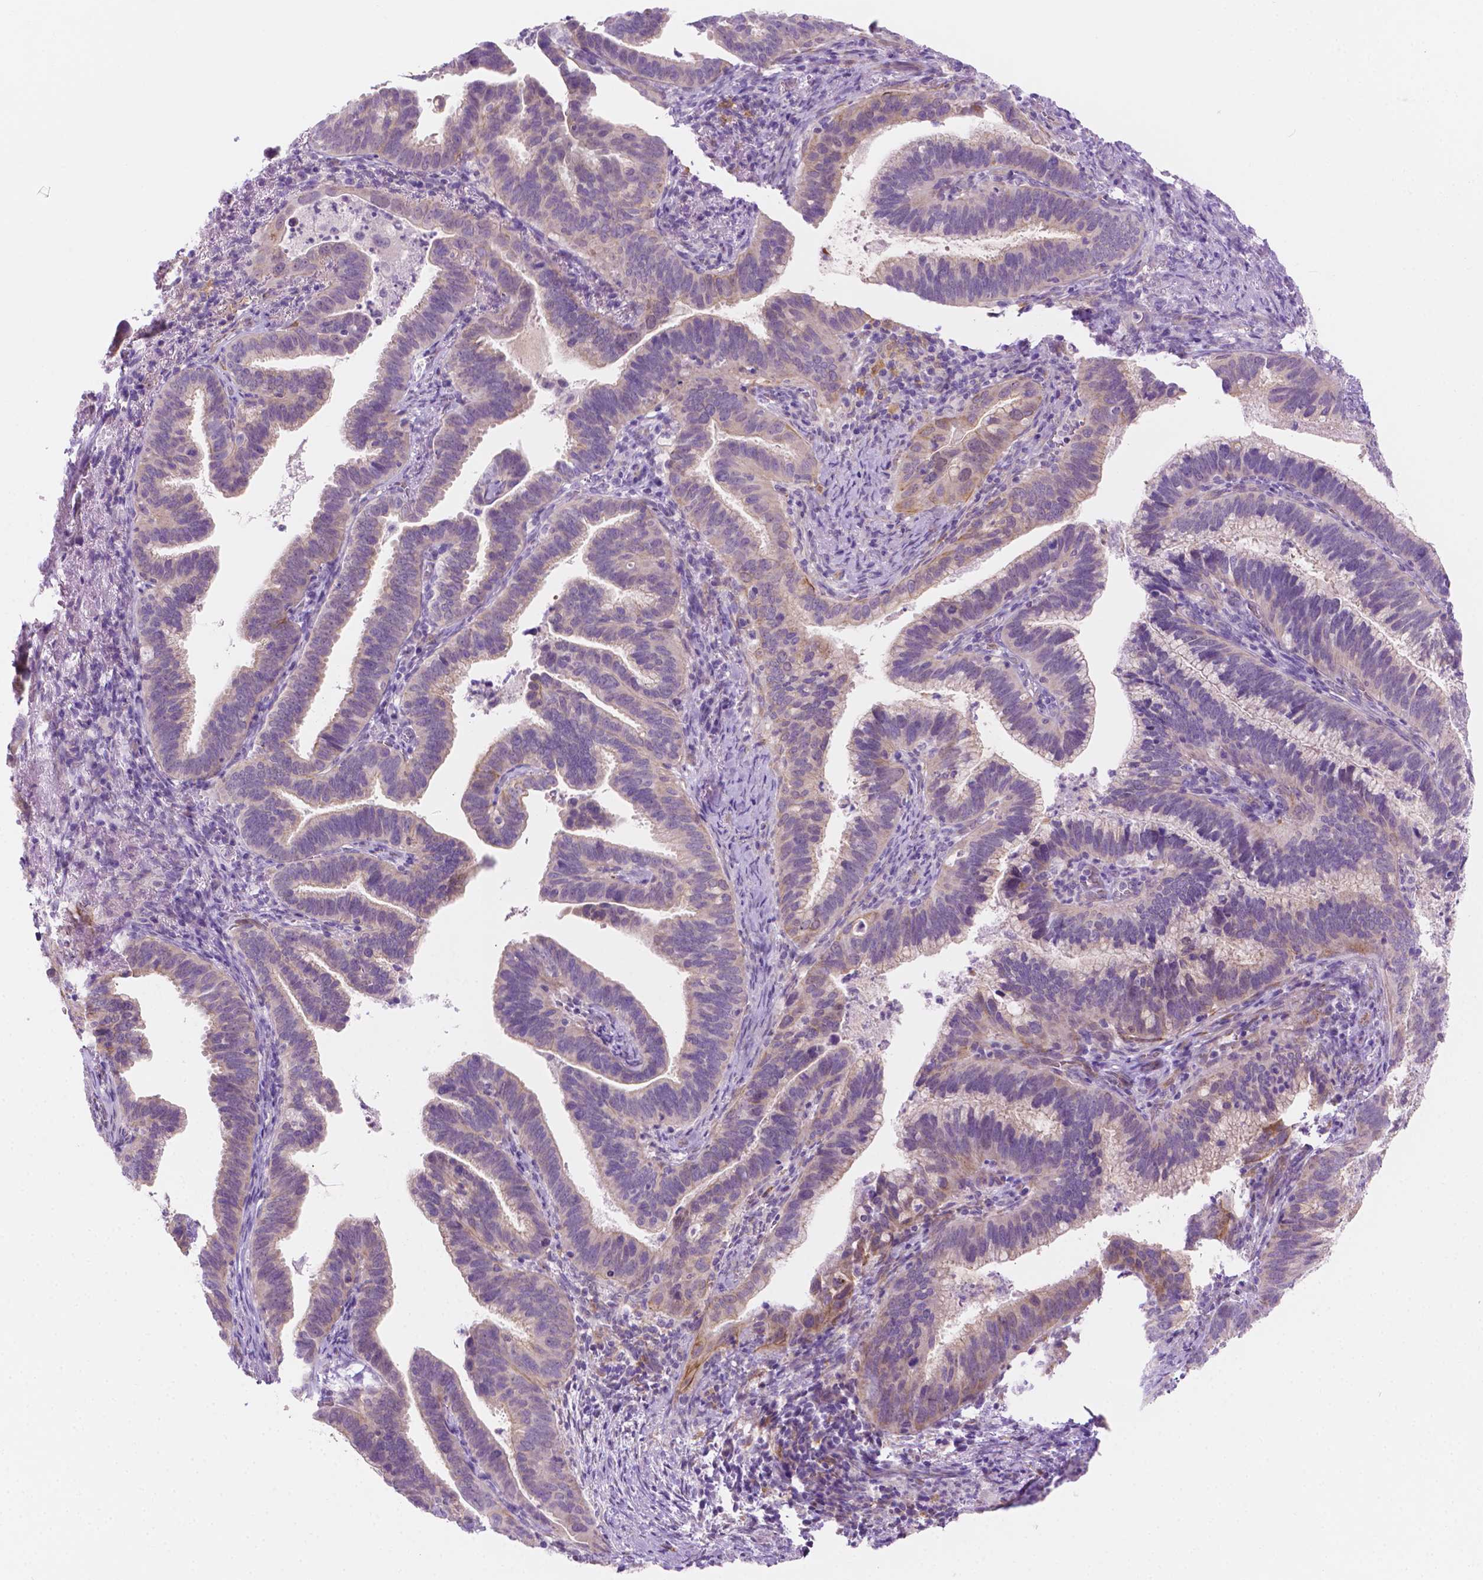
{"staining": {"intensity": "weak", "quantity": "<25%", "location": "cytoplasmic/membranous"}, "tissue": "cervical cancer", "cell_type": "Tumor cells", "image_type": "cancer", "snomed": [{"axis": "morphology", "description": "Adenocarcinoma, NOS"}, {"axis": "topography", "description": "Cervix"}], "caption": "This is an immunohistochemistry histopathology image of cervical cancer (adenocarcinoma). There is no expression in tumor cells.", "gene": "EPPK1", "patient": {"sex": "female", "age": 61}}